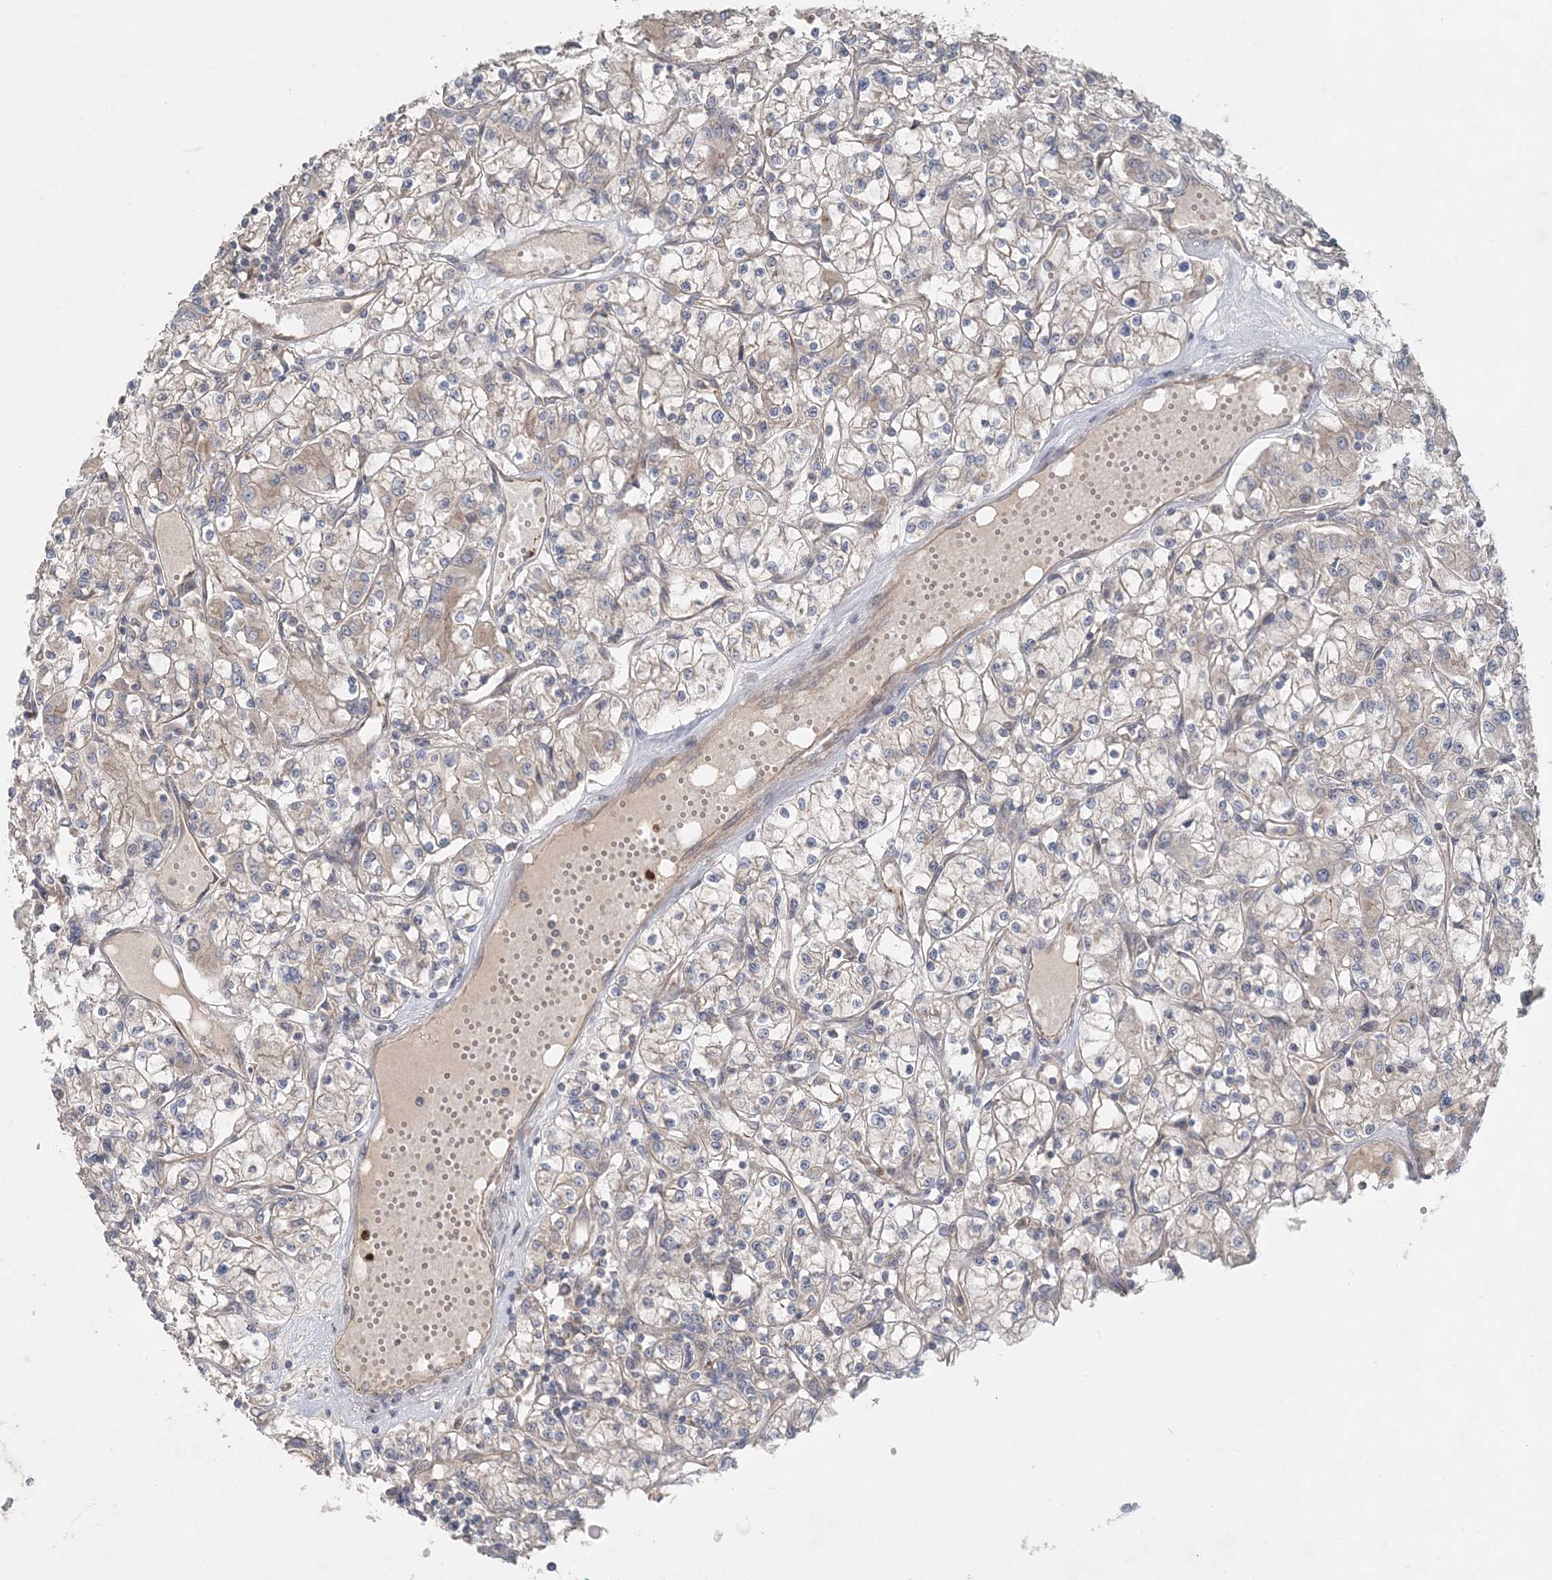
{"staining": {"intensity": "negative", "quantity": "none", "location": "none"}, "tissue": "renal cancer", "cell_type": "Tumor cells", "image_type": "cancer", "snomed": [{"axis": "morphology", "description": "Adenocarcinoma, NOS"}, {"axis": "topography", "description": "Kidney"}], "caption": "Tumor cells are negative for brown protein staining in renal cancer.", "gene": "LRPPRC", "patient": {"sex": "female", "age": 59}}